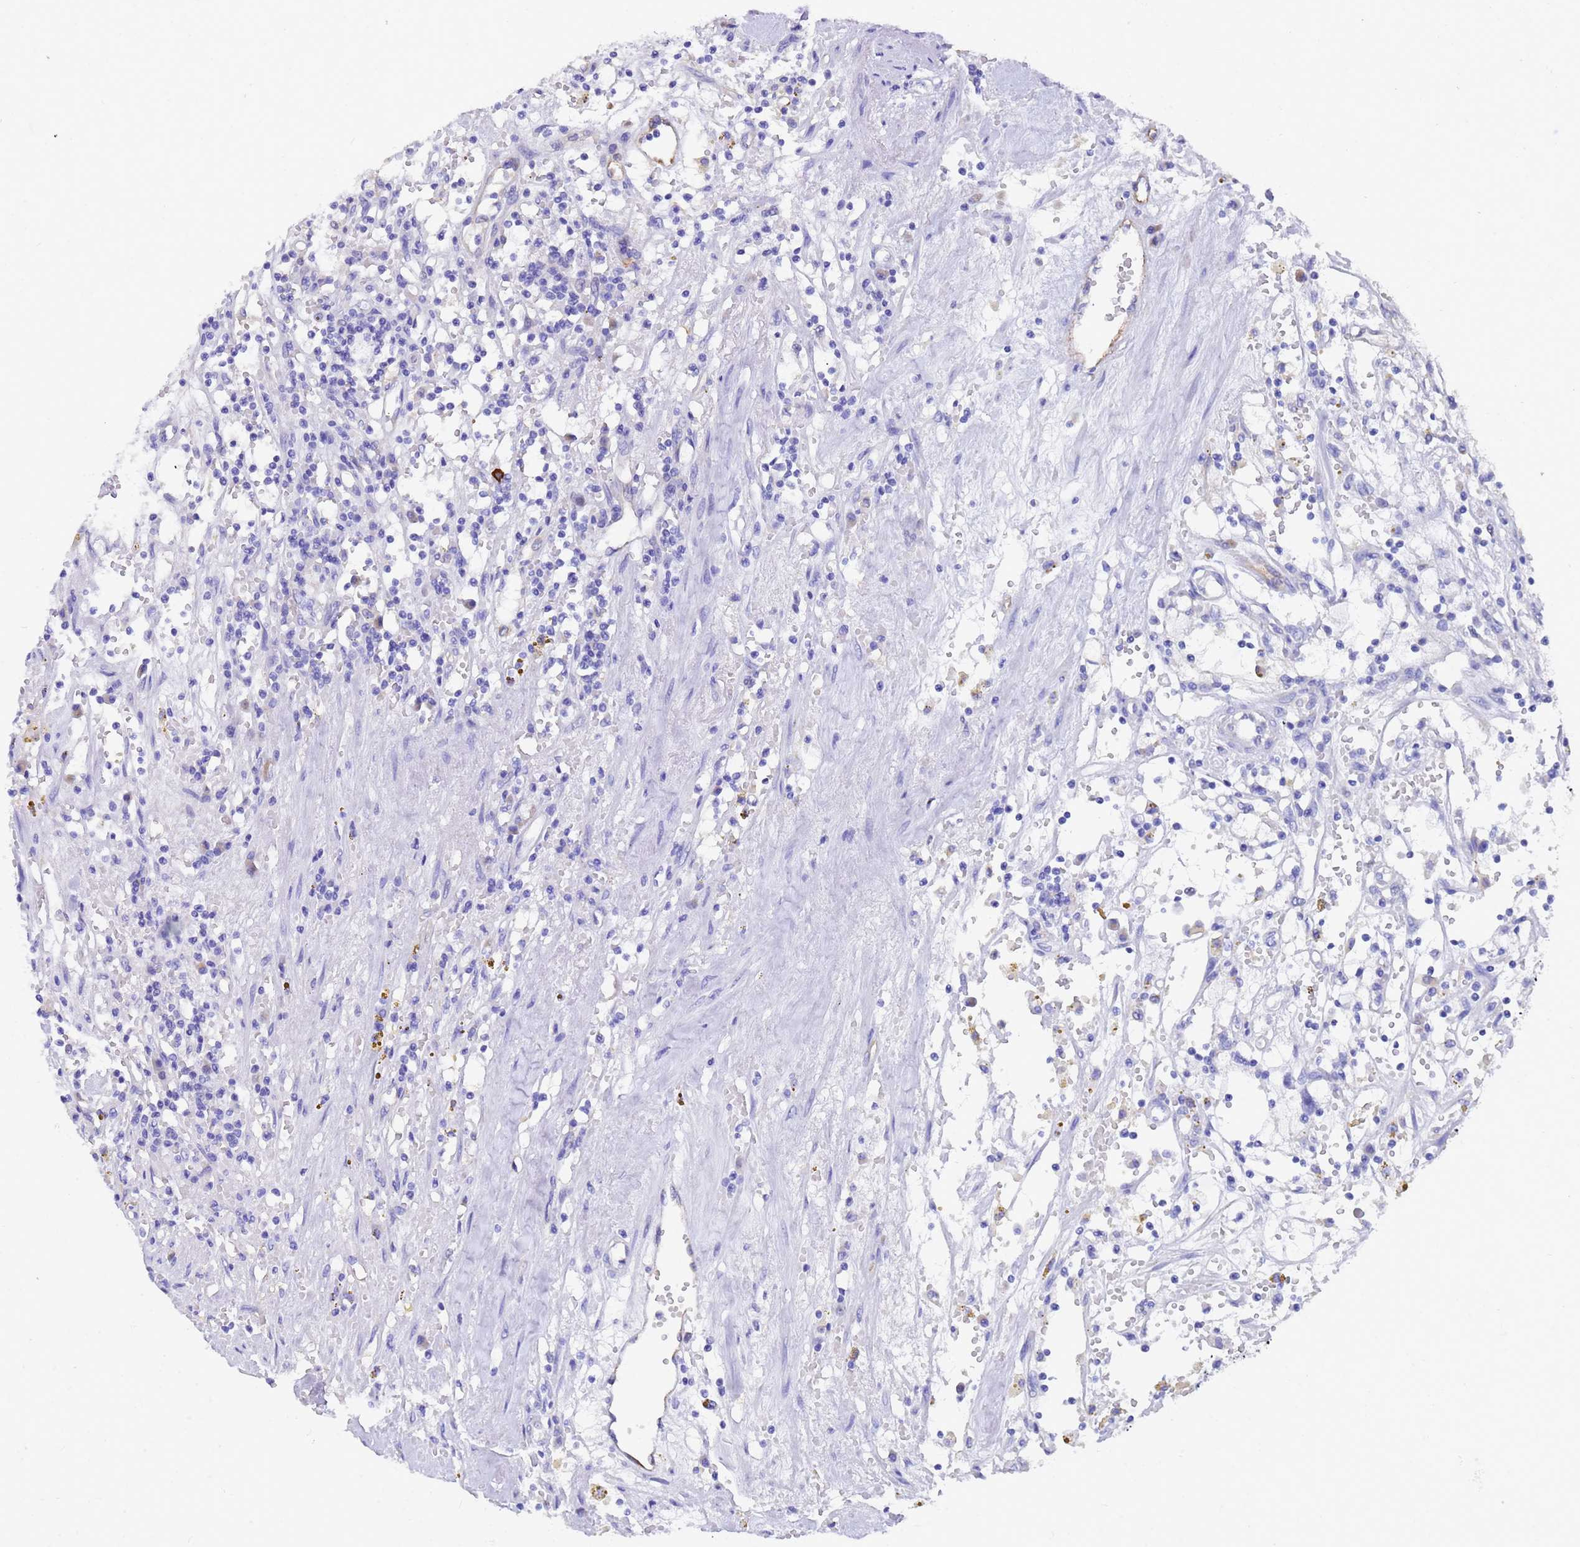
{"staining": {"intensity": "negative", "quantity": "none", "location": "none"}, "tissue": "renal cancer", "cell_type": "Tumor cells", "image_type": "cancer", "snomed": [{"axis": "morphology", "description": "Adenocarcinoma, NOS"}, {"axis": "topography", "description": "Kidney"}], "caption": "IHC histopathology image of neoplastic tissue: human adenocarcinoma (renal) stained with DAB (3,3'-diaminobenzidine) displays no significant protein staining in tumor cells.", "gene": "TM4SF4", "patient": {"sex": "male", "age": 56}}